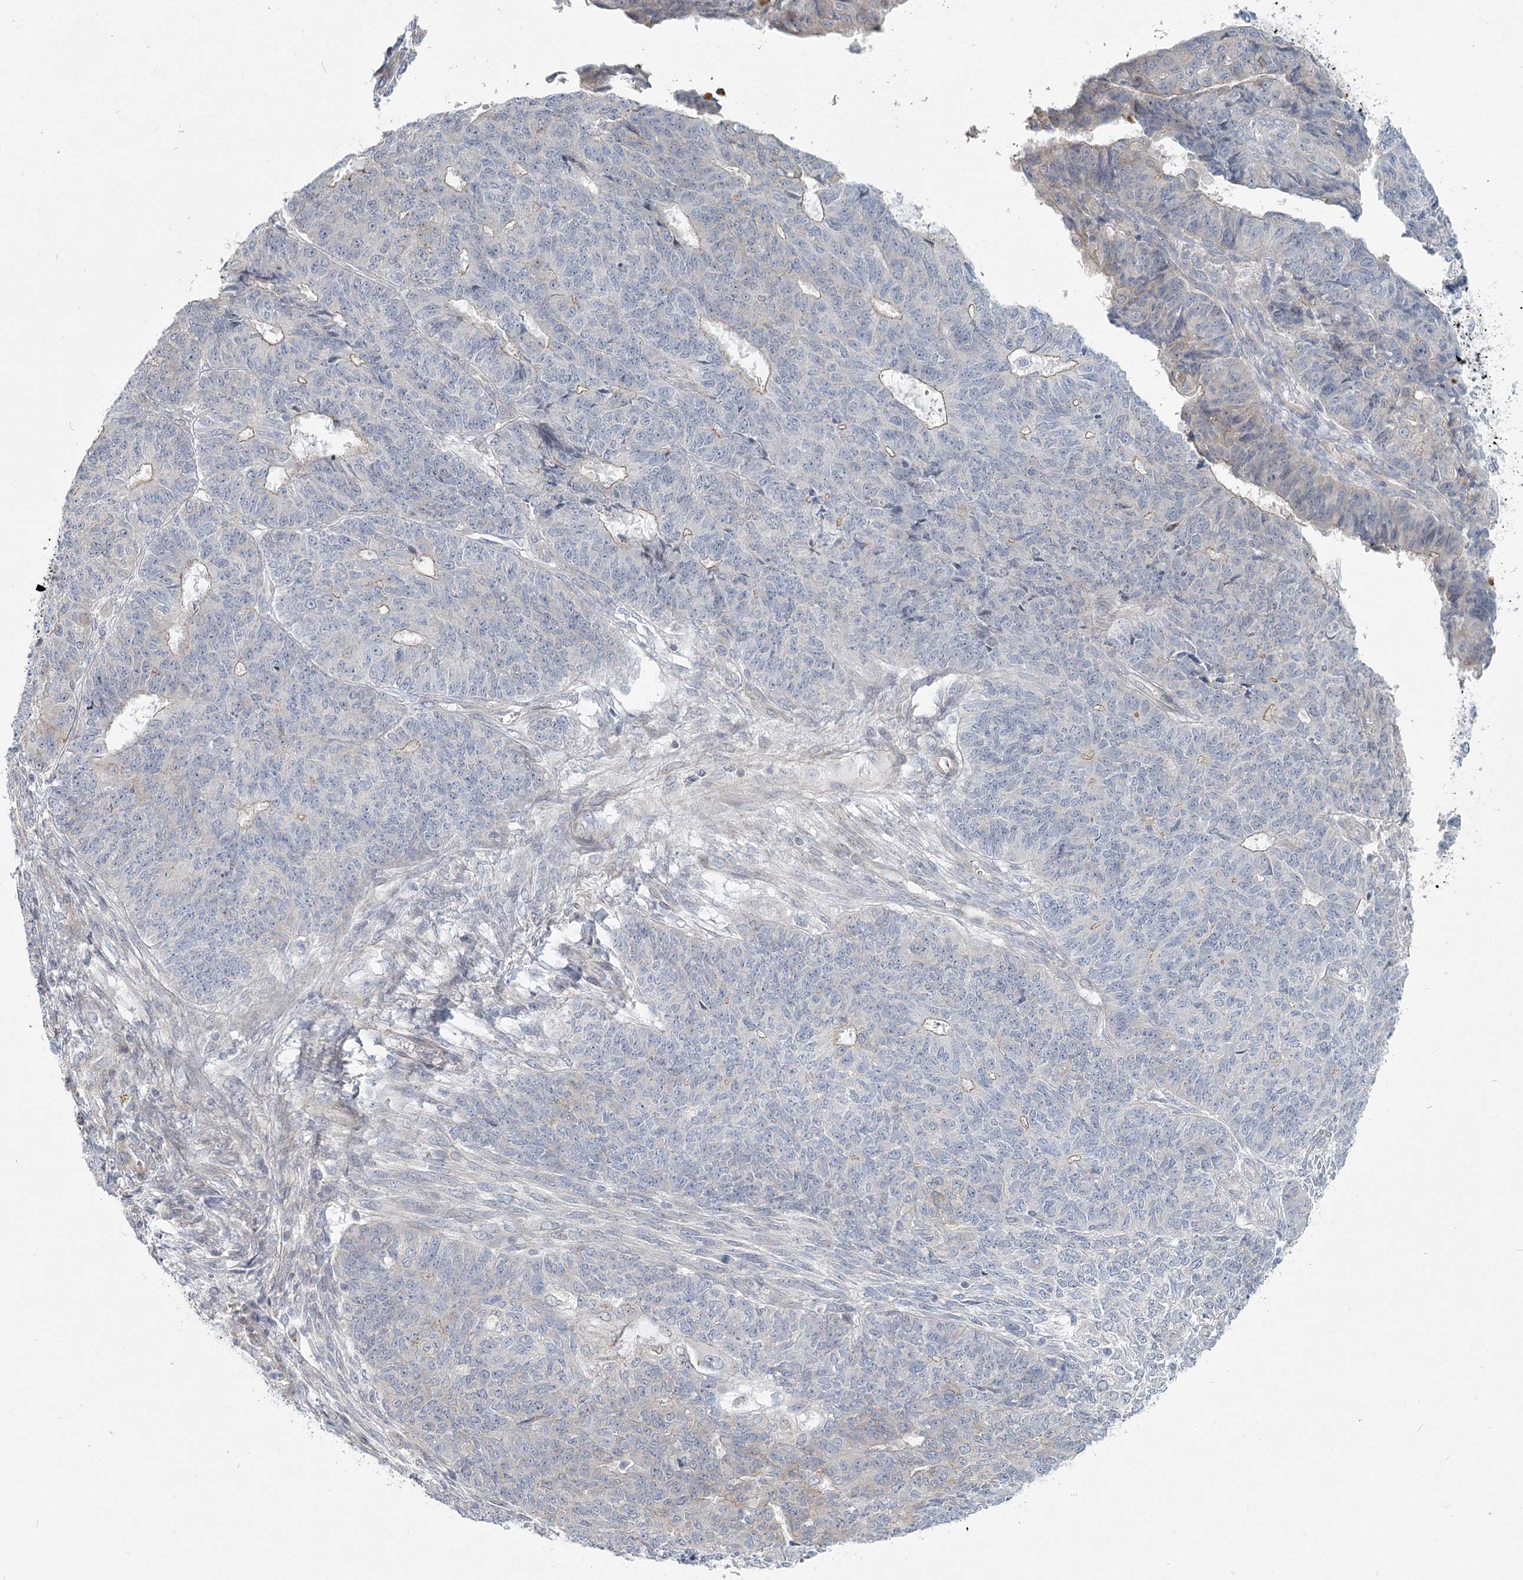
{"staining": {"intensity": "negative", "quantity": "none", "location": "none"}, "tissue": "endometrial cancer", "cell_type": "Tumor cells", "image_type": "cancer", "snomed": [{"axis": "morphology", "description": "Adenocarcinoma, NOS"}, {"axis": "topography", "description": "Endometrium"}], "caption": "A micrograph of human endometrial adenocarcinoma is negative for staining in tumor cells. (DAB IHC visualized using brightfield microscopy, high magnification).", "gene": "SPINK13", "patient": {"sex": "female", "age": 32}}